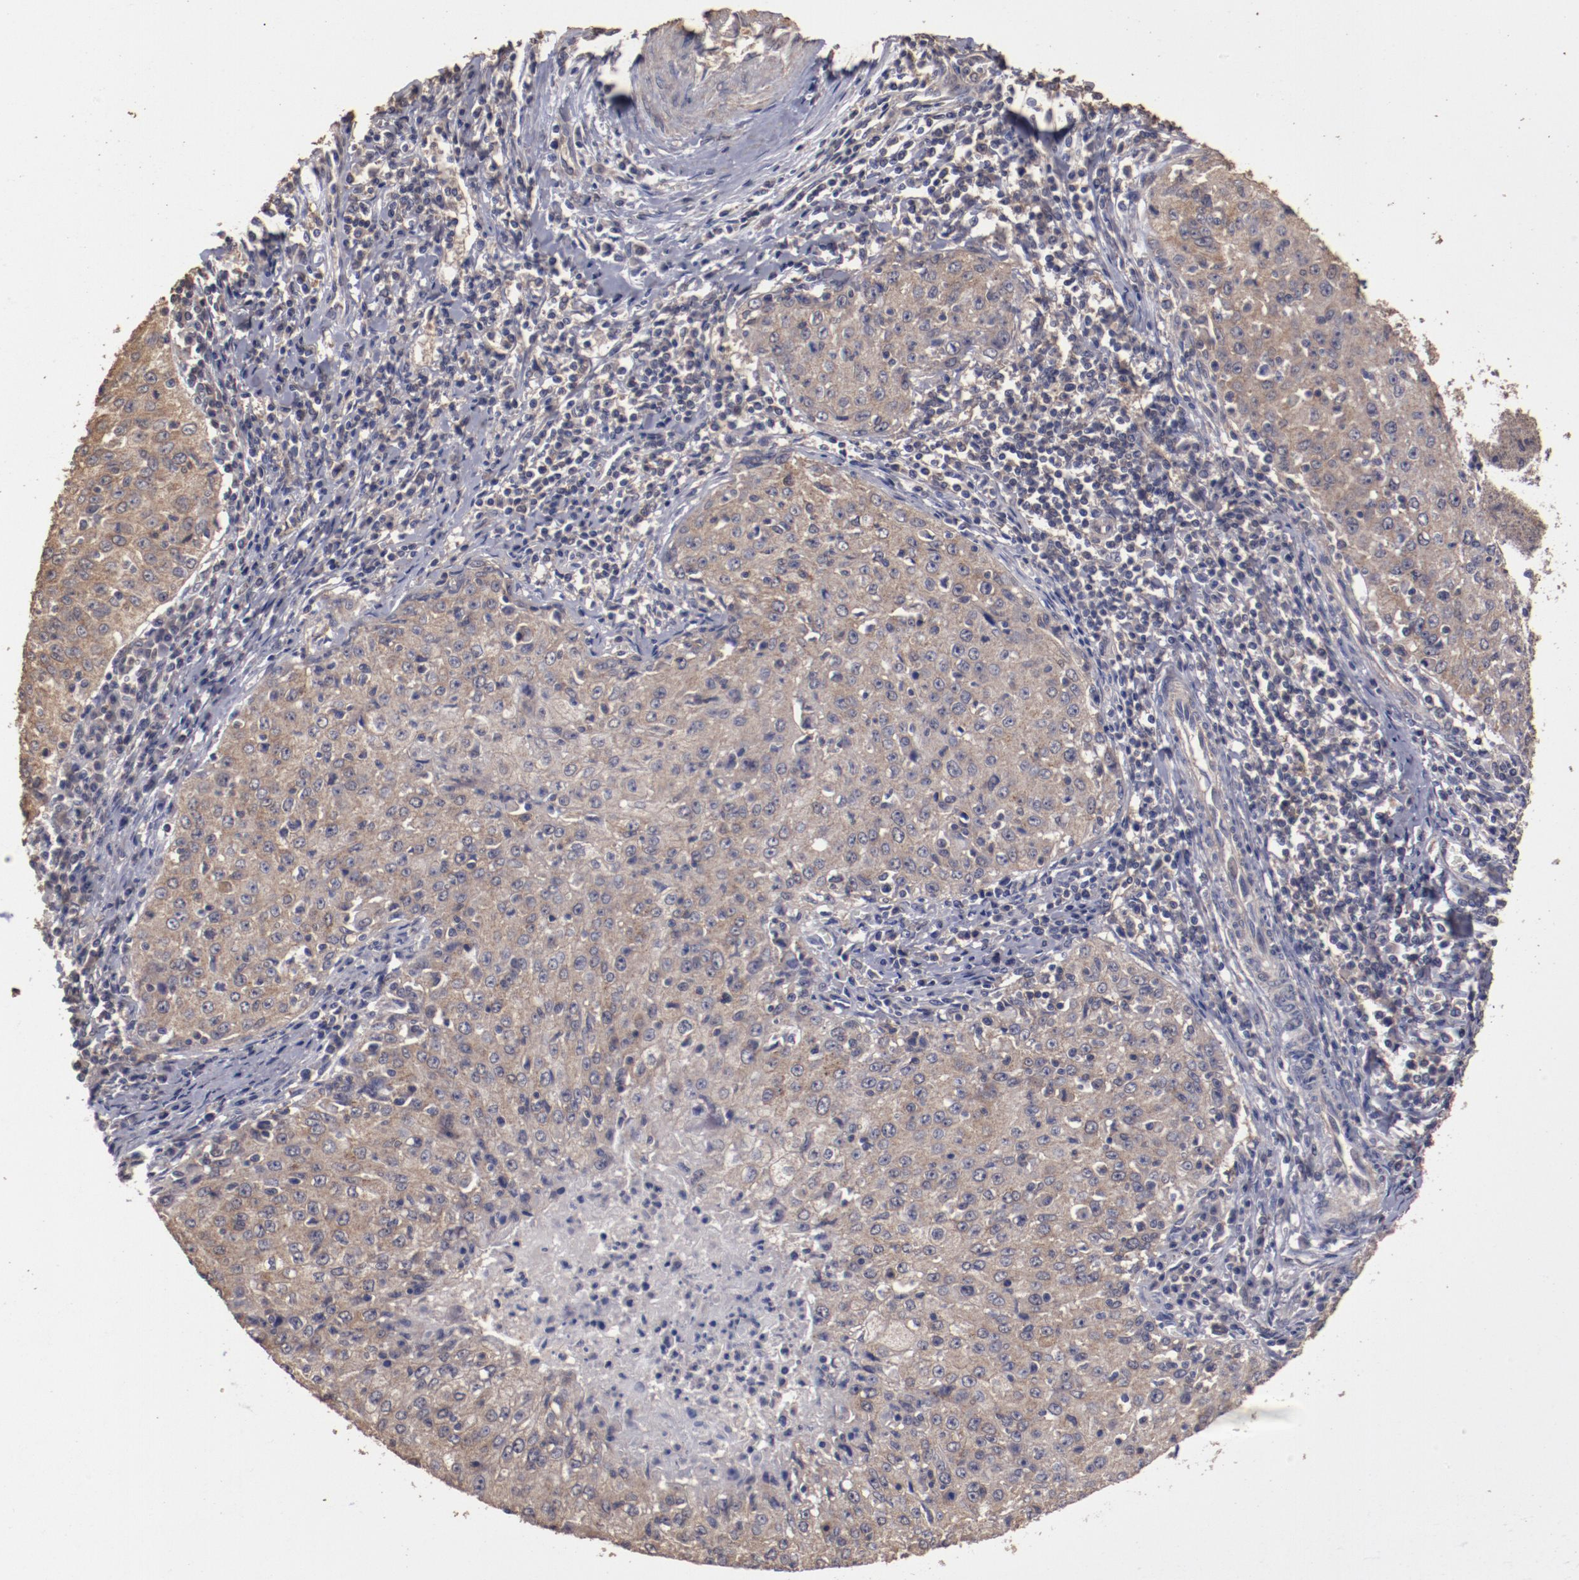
{"staining": {"intensity": "weak", "quantity": ">75%", "location": "cytoplasmic/membranous"}, "tissue": "cervical cancer", "cell_type": "Tumor cells", "image_type": "cancer", "snomed": [{"axis": "morphology", "description": "Squamous cell carcinoma, NOS"}, {"axis": "topography", "description": "Cervix"}], "caption": "Approximately >75% of tumor cells in human cervical cancer (squamous cell carcinoma) reveal weak cytoplasmic/membranous protein staining as visualized by brown immunohistochemical staining.", "gene": "FAT1", "patient": {"sex": "female", "age": 27}}